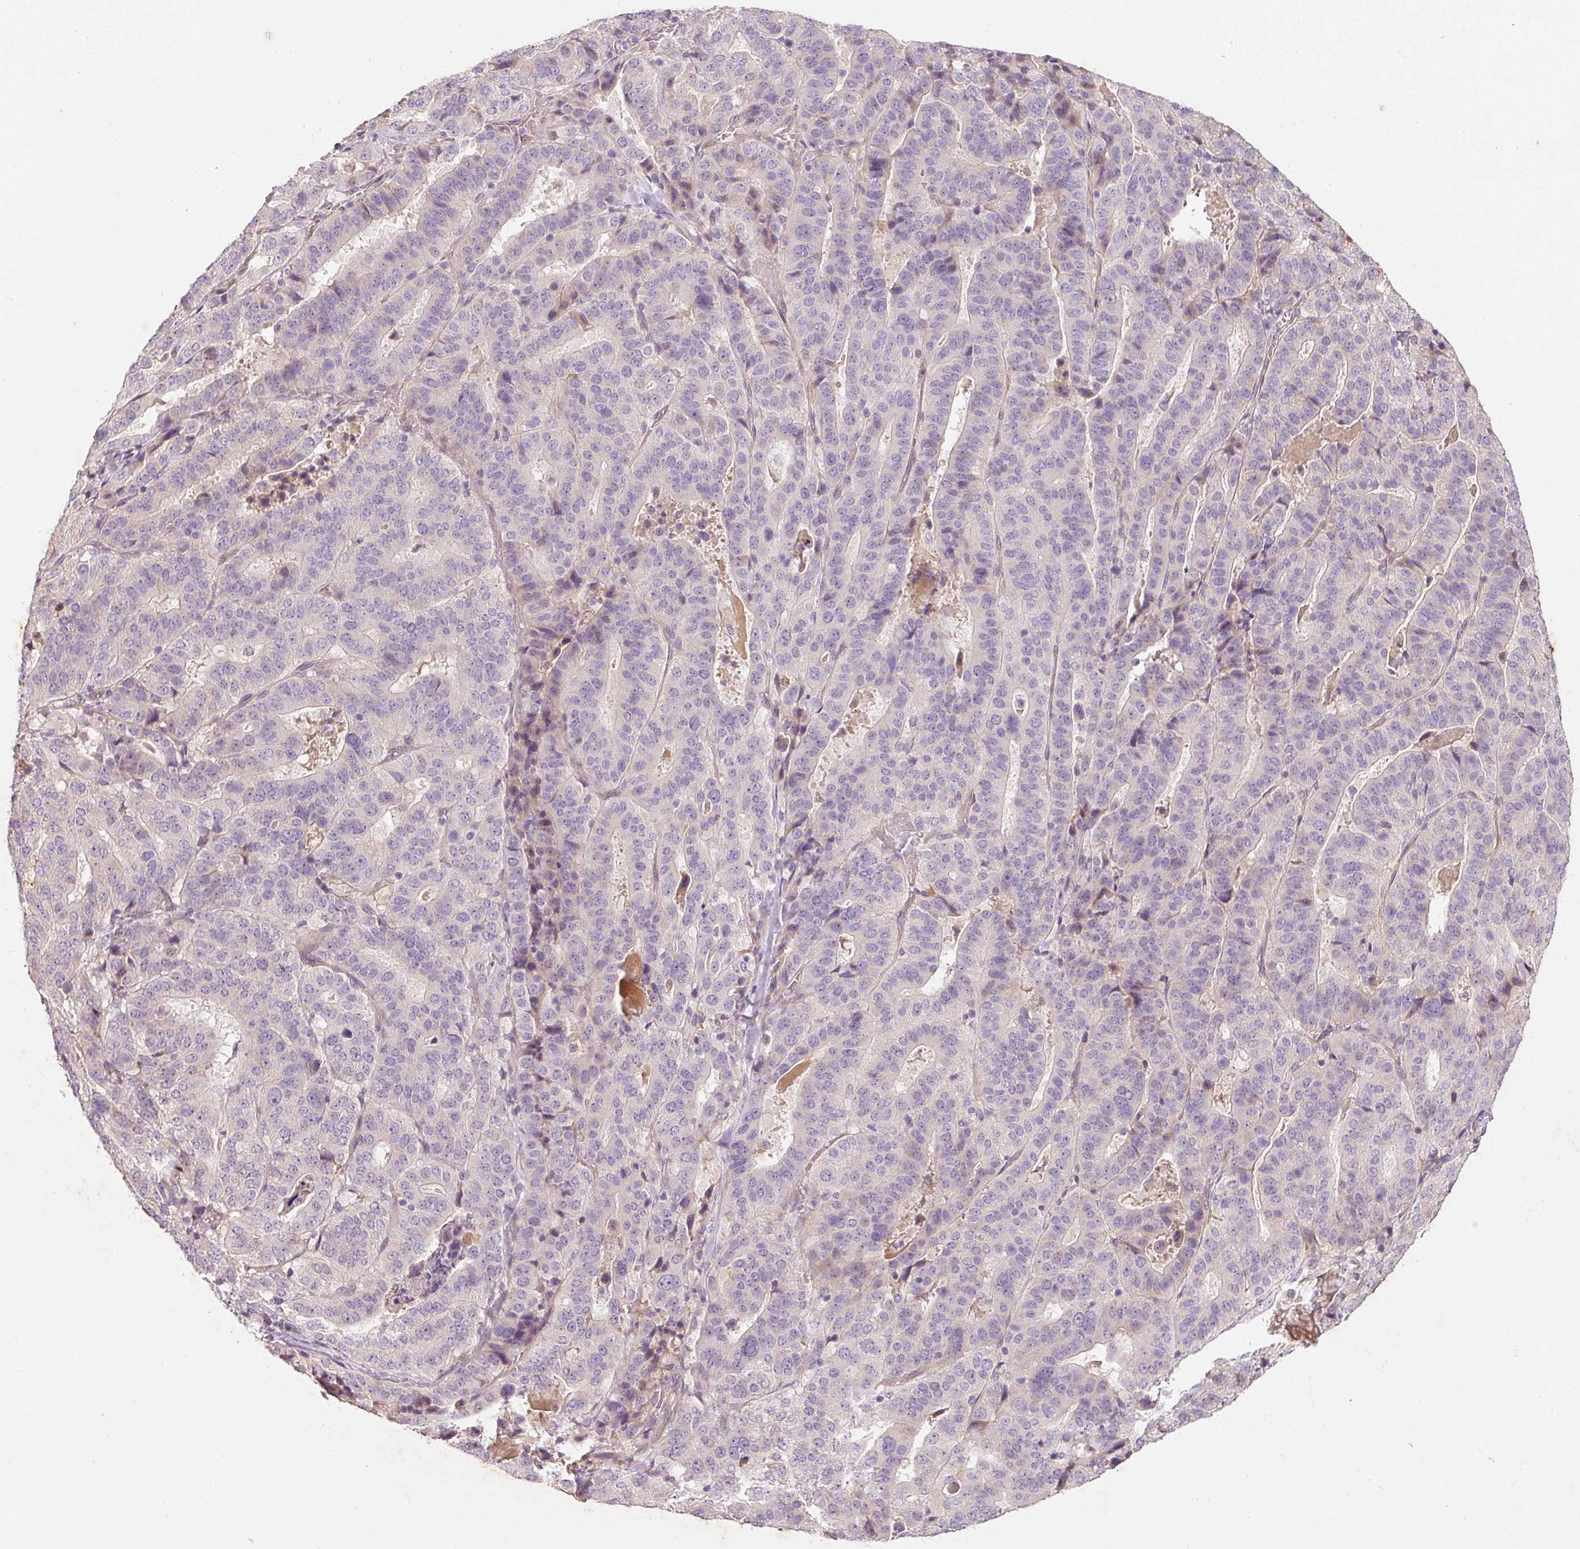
{"staining": {"intensity": "negative", "quantity": "none", "location": "none"}, "tissue": "stomach cancer", "cell_type": "Tumor cells", "image_type": "cancer", "snomed": [{"axis": "morphology", "description": "Adenocarcinoma, NOS"}, {"axis": "topography", "description": "Stomach"}], "caption": "High power microscopy image of an IHC photomicrograph of adenocarcinoma (stomach), revealing no significant staining in tumor cells.", "gene": "RGL2", "patient": {"sex": "male", "age": 48}}